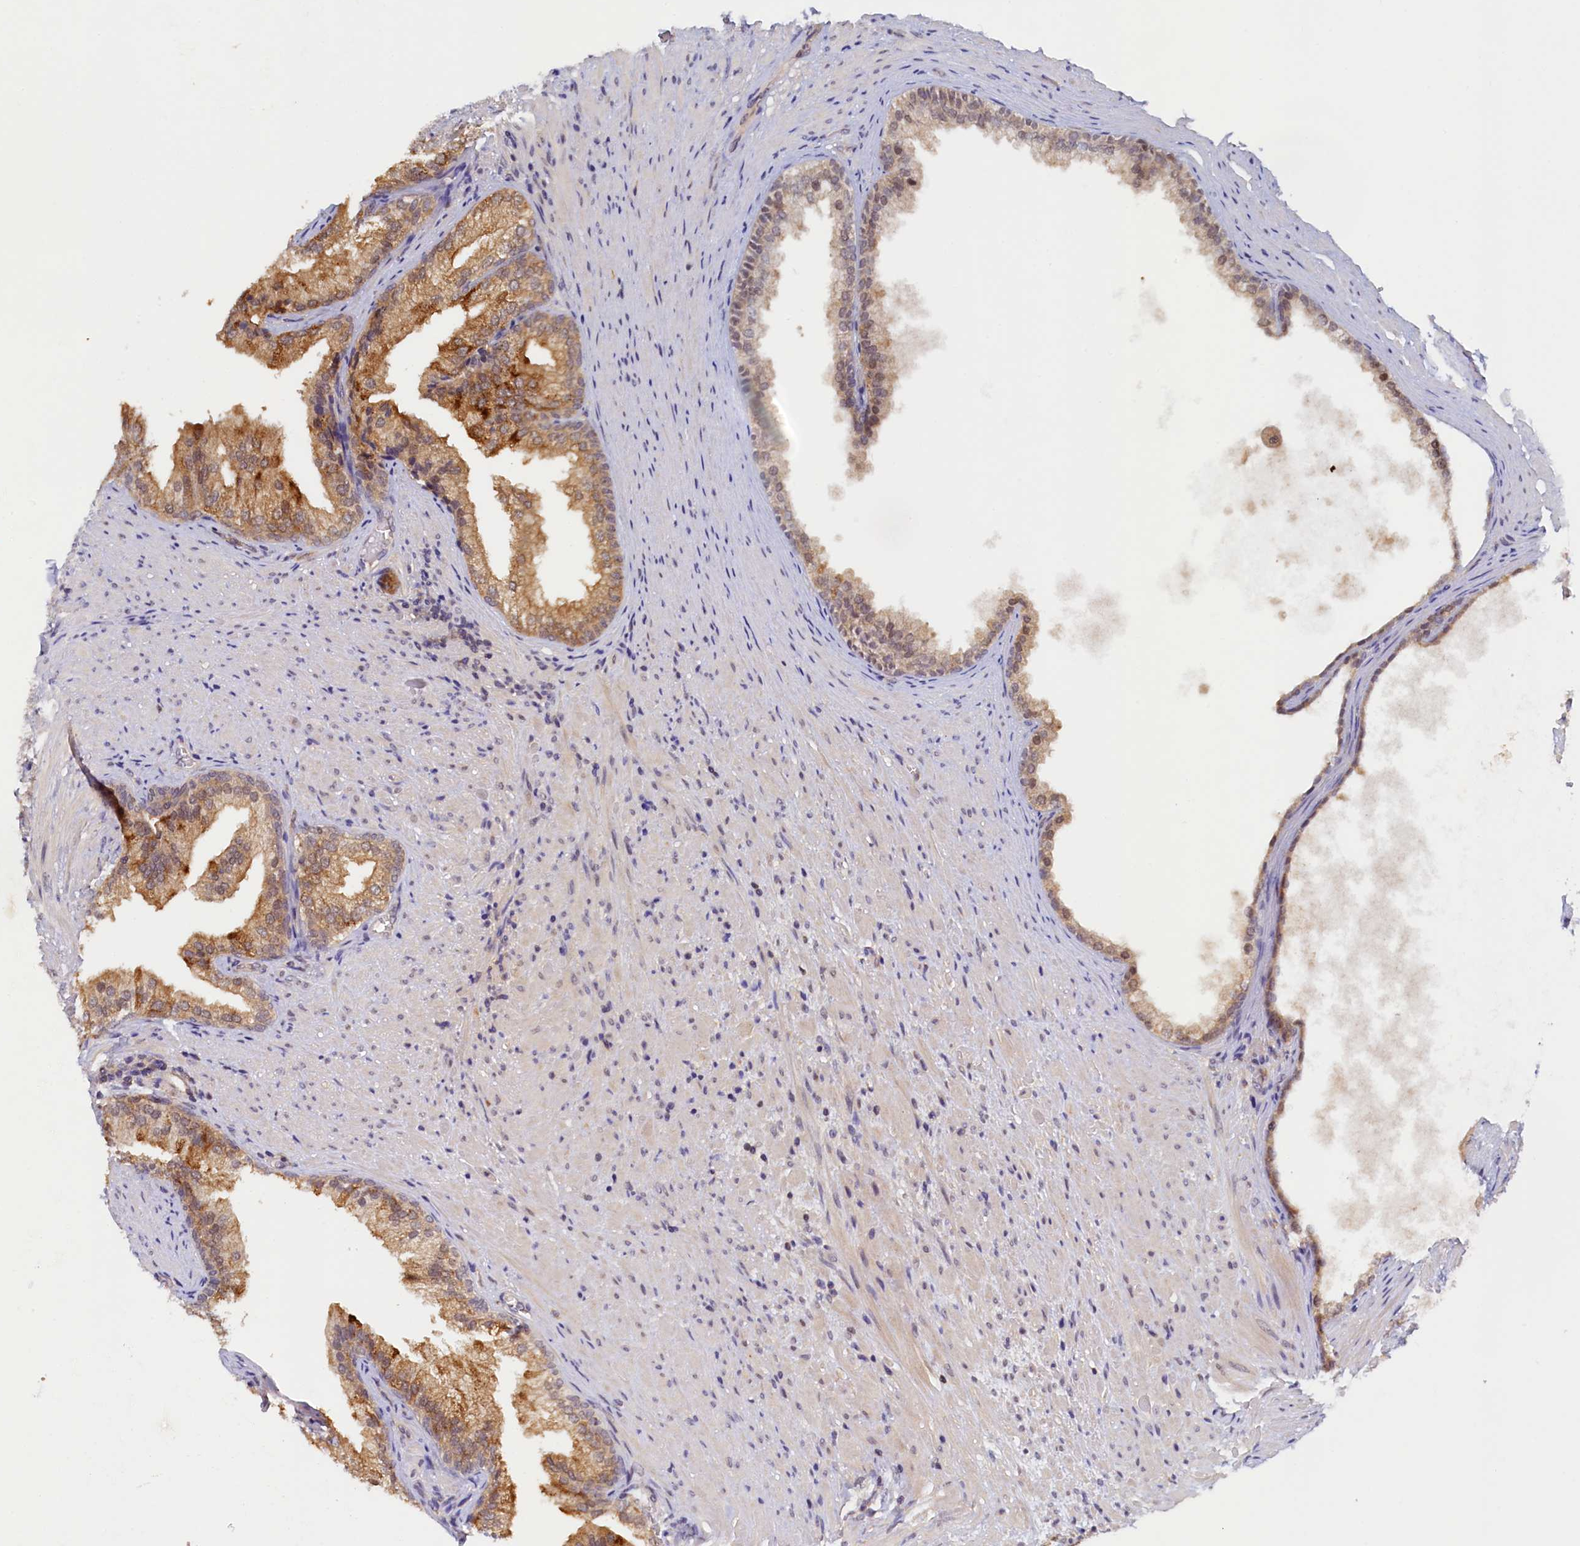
{"staining": {"intensity": "moderate", "quantity": "25%-75%", "location": "cytoplasmic/membranous,nuclear"}, "tissue": "prostate", "cell_type": "Glandular cells", "image_type": "normal", "snomed": [{"axis": "morphology", "description": "Normal tissue, NOS"}, {"axis": "topography", "description": "Prostate"}], "caption": "Protein analysis of normal prostate reveals moderate cytoplasmic/membranous,nuclear expression in about 25%-75% of glandular cells.", "gene": "PAAF1", "patient": {"sex": "male", "age": 76}}